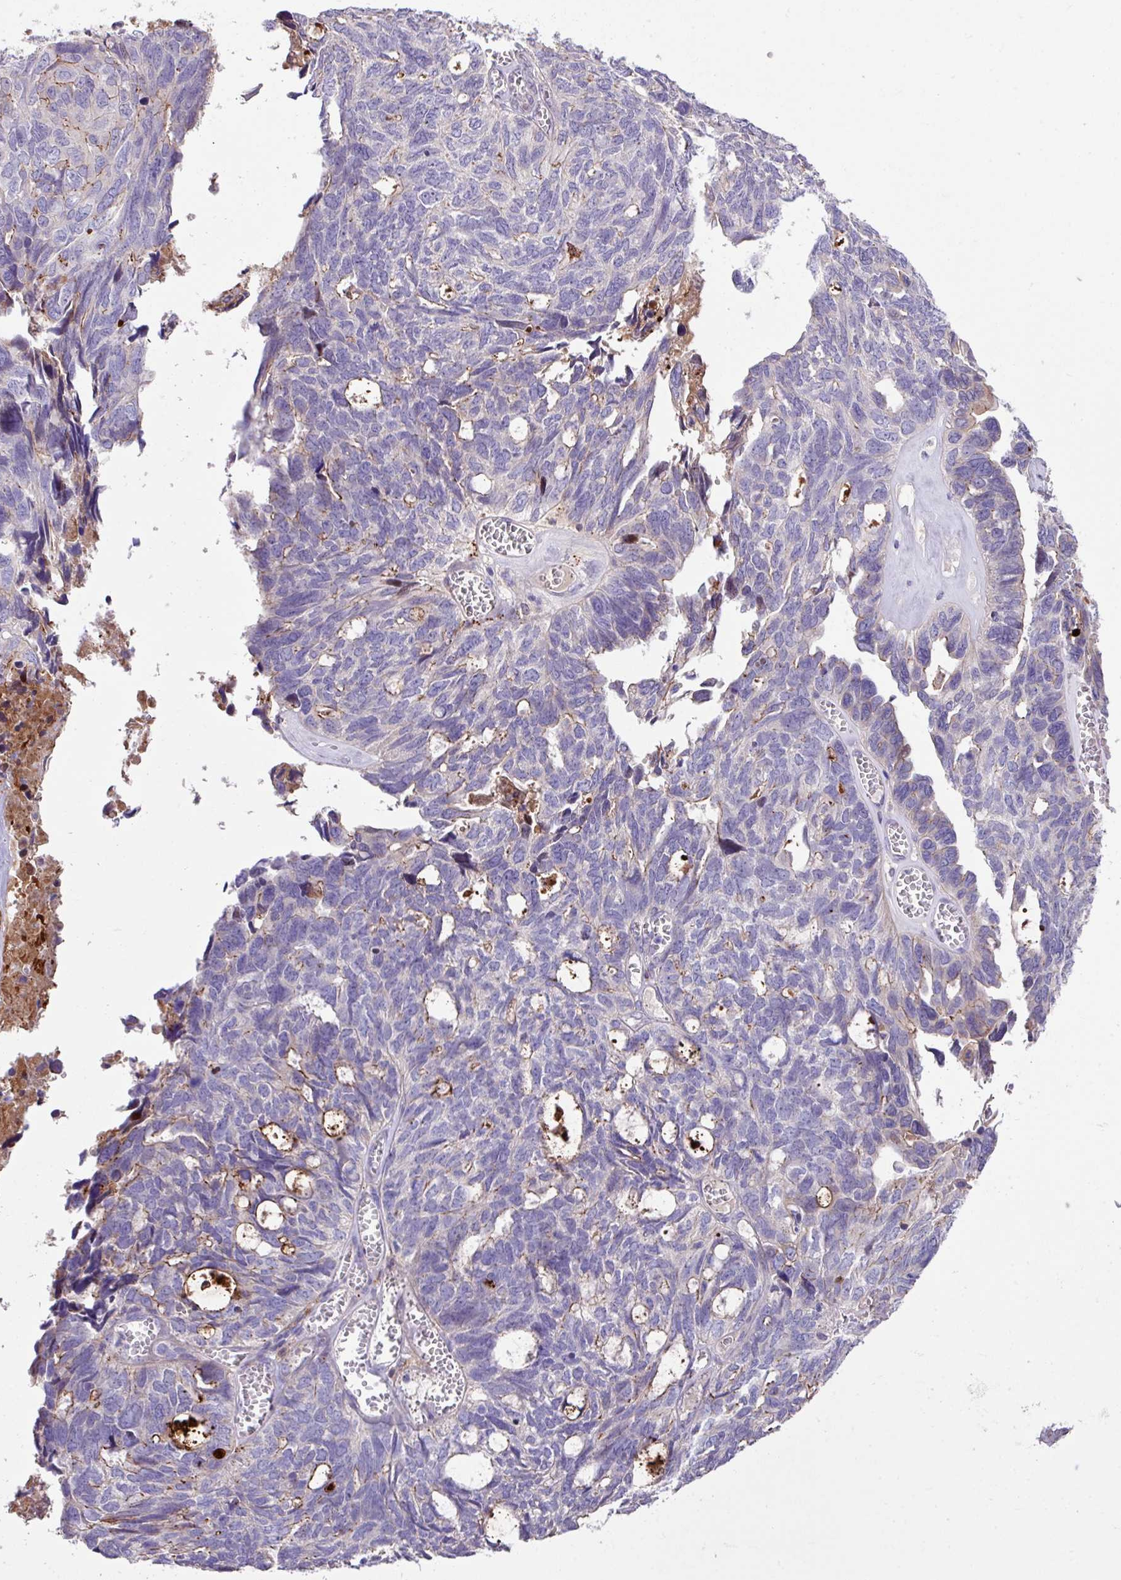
{"staining": {"intensity": "moderate", "quantity": "<25%", "location": "cytoplasmic/membranous"}, "tissue": "ovarian cancer", "cell_type": "Tumor cells", "image_type": "cancer", "snomed": [{"axis": "morphology", "description": "Cystadenocarcinoma, serous, NOS"}, {"axis": "topography", "description": "Ovary"}], "caption": "Brown immunohistochemical staining in serous cystadenocarcinoma (ovarian) exhibits moderate cytoplasmic/membranous positivity in approximately <25% of tumor cells. (DAB = brown stain, brightfield microscopy at high magnification).", "gene": "IQCJ", "patient": {"sex": "female", "age": 79}}